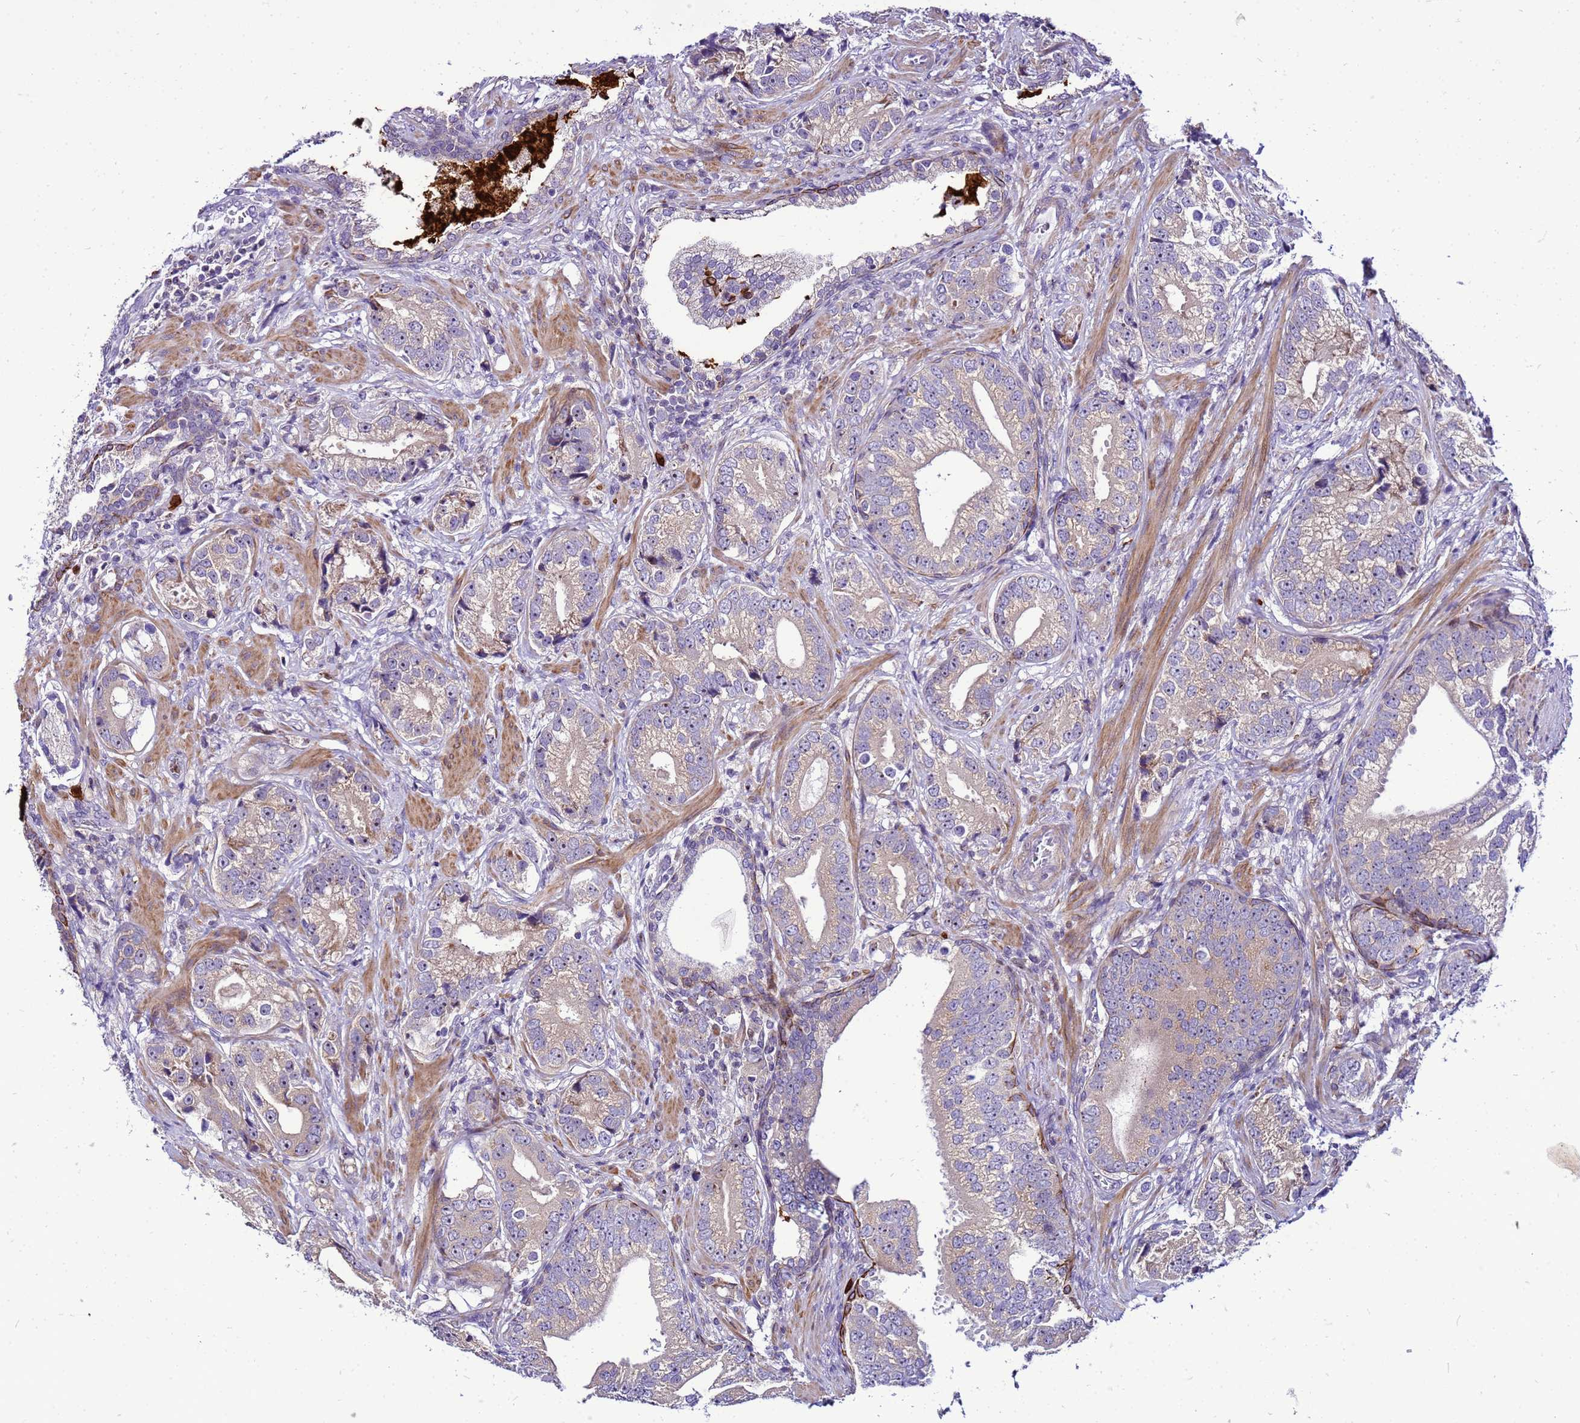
{"staining": {"intensity": "negative", "quantity": "none", "location": "none"}, "tissue": "prostate cancer", "cell_type": "Tumor cells", "image_type": "cancer", "snomed": [{"axis": "morphology", "description": "Adenocarcinoma, High grade"}, {"axis": "topography", "description": "Prostate"}], "caption": "Immunohistochemical staining of prostate cancer (adenocarcinoma (high-grade)) shows no significant positivity in tumor cells. (Brightfield microscopy of DAB immunohistochemistry (IHC) at high magnification).", "gene": "VPS4B", "patient": {"sex": "male", "age": 75}}